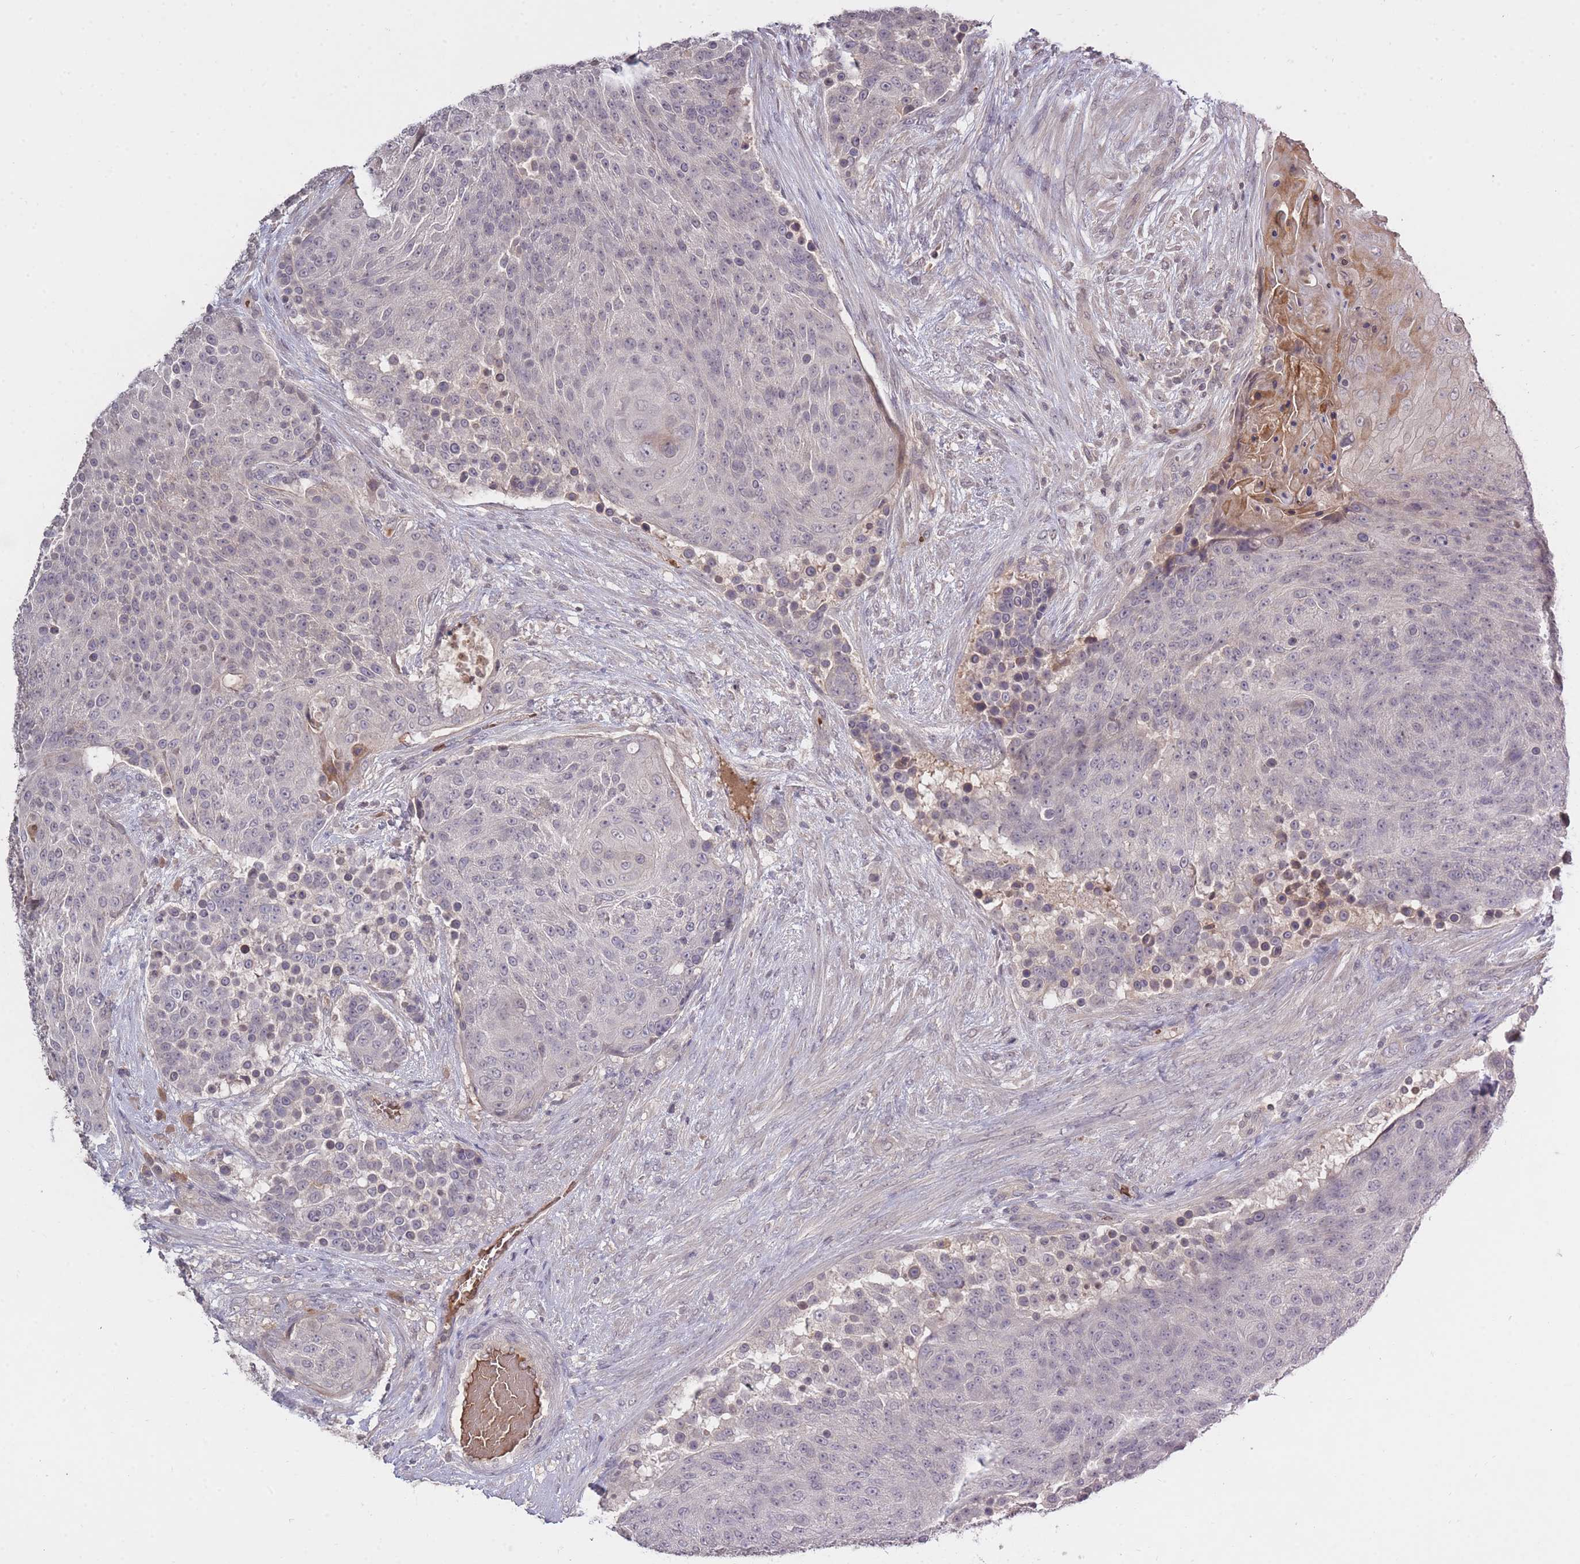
{"staining": {"intensity": "negative", "quantity": "none", "location": "none"}, "tissue": "urothelial cancer", "cell_type": "Tumor cells", "image_type": "cancer", "snomed": [{"axis": "morphology", "description": "Urothelial carcinoma, High grade"}, {"axis": "topography", "description": "Urinary bladder"}], "caption": "This is an immunohistochemistry (IHC) micrograph of human urothelial cancer. There is no staining in tumor cells.", "gene": "ADCYAP1R1", "patient": {"sex": "female", "age": 63}}